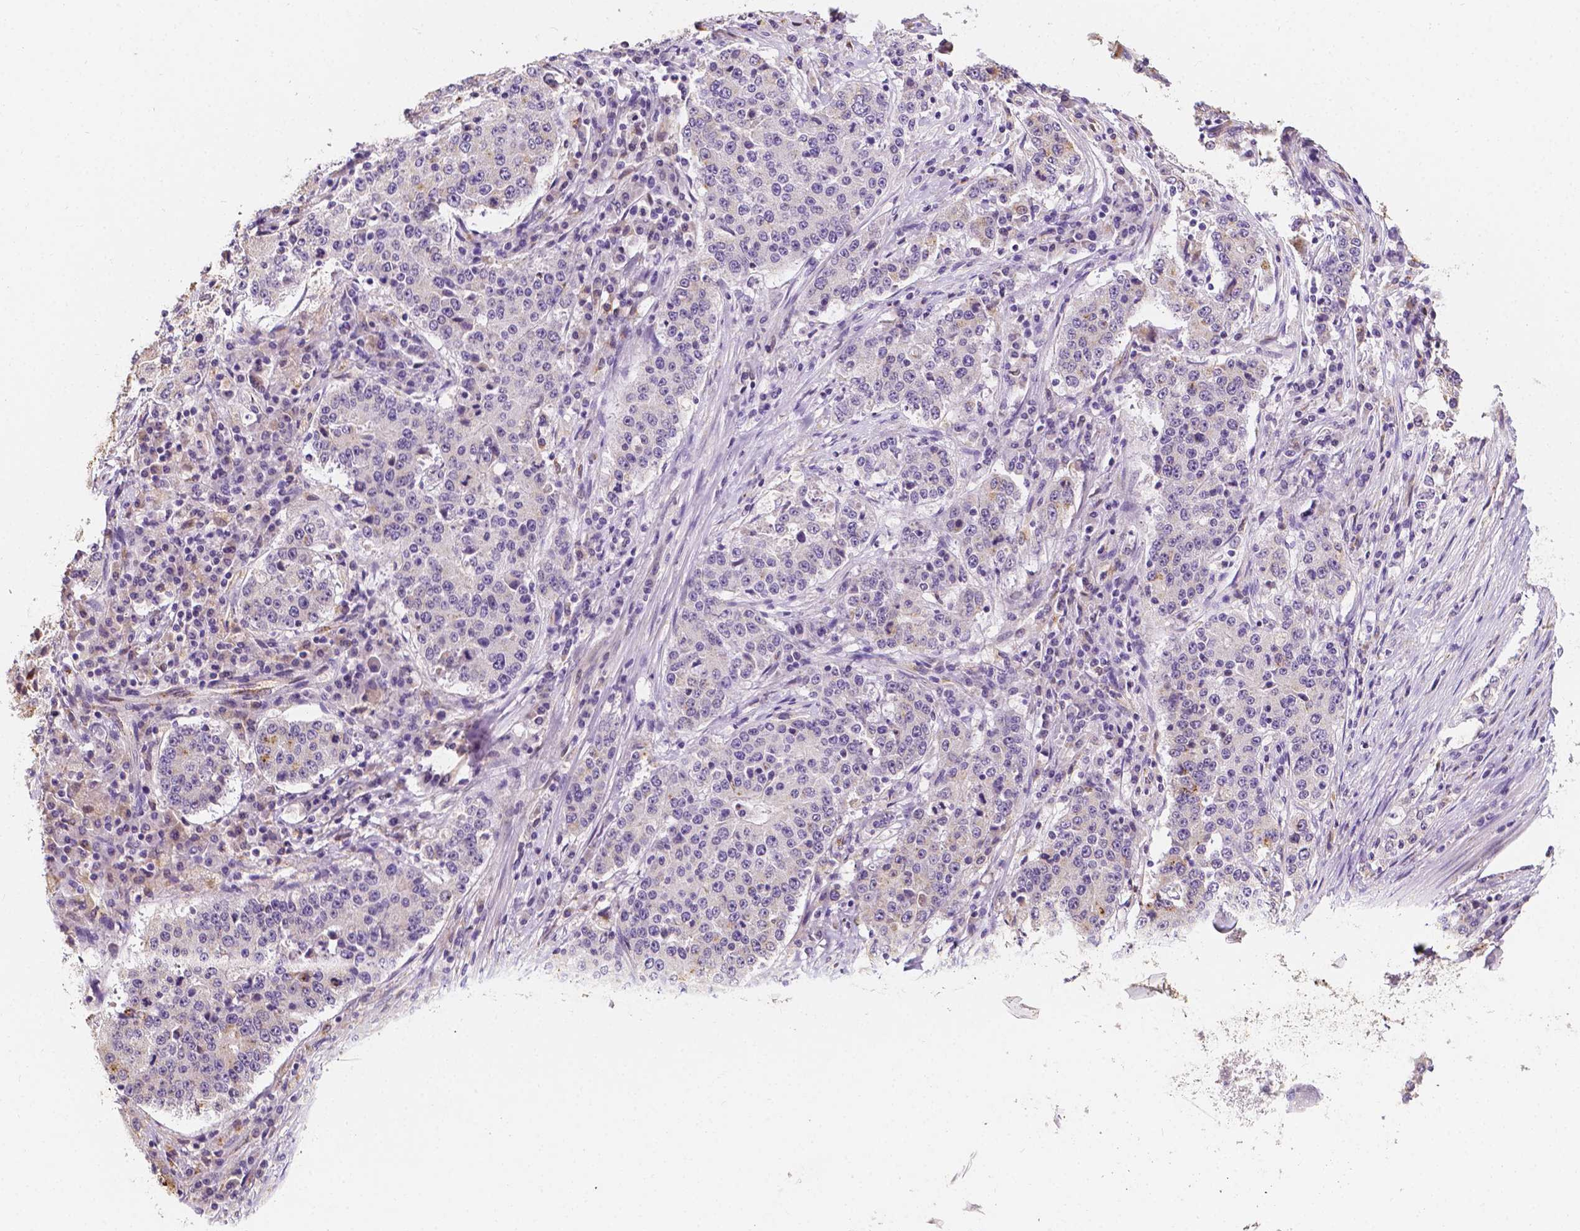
{"staining": {"intensity": "negative", "quantity": "none", "location": "none"}, "tissue": "stomach cancer", "cell_type": "Tumor cells", "image_type": "cancer", "snomed": [{"axis": "morphology", "description": "Adenocarcinoma, NOS"}, {"axis": "topography", "description": "Stomach"}], "caption": "The immunohistochemistry (IHC) histopathology image has no significant expression in tumor cells of stomach cancer tissue. (Stains: DAB (3,3'-diaminobenzidine) IHC with hematoxylin counter stain, Microscopy: brightfield microscopy at high magnification).", "gene": "SLC22A4", "patient": {"sex": "male", "age": 59}}